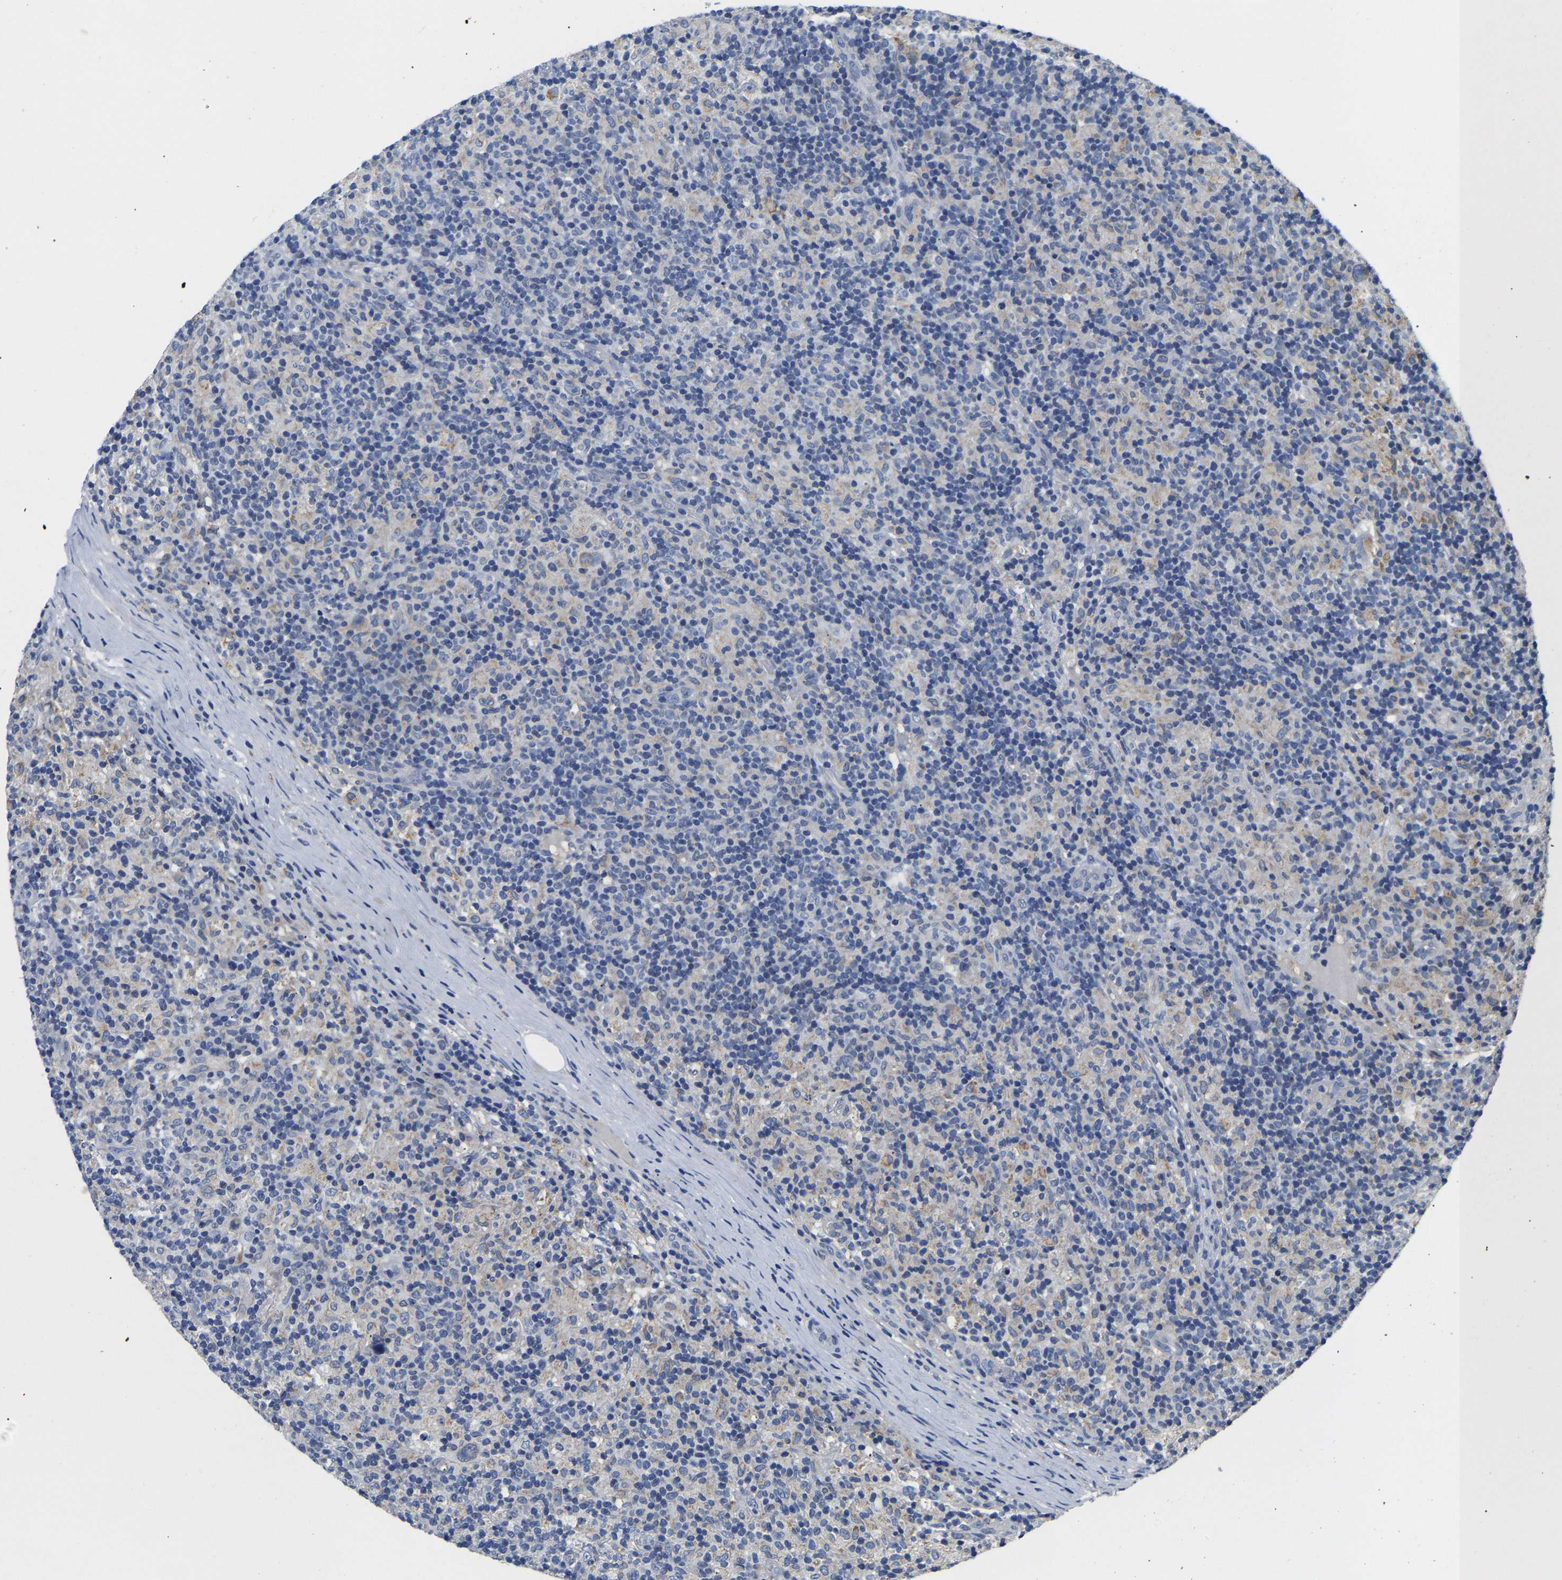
{"staining": {"intensity": "negative", "quantity": "none", "location": "none"}, "tissue": "lymphoma", "cell_type": "Tumor cells", "image_type": "cancer", "snomed": [{"axis": "morphology", "description": "Hodgkin's disease, NOS"}, {"axis": "topography", "description": "Lymph node"}], "caption": "This is a photomicrograph of IHC staining of lymphoma, which shows no staining in tumor cells.", "gene": "PCK2", "patient": {"sex": "male", "age": 70}}